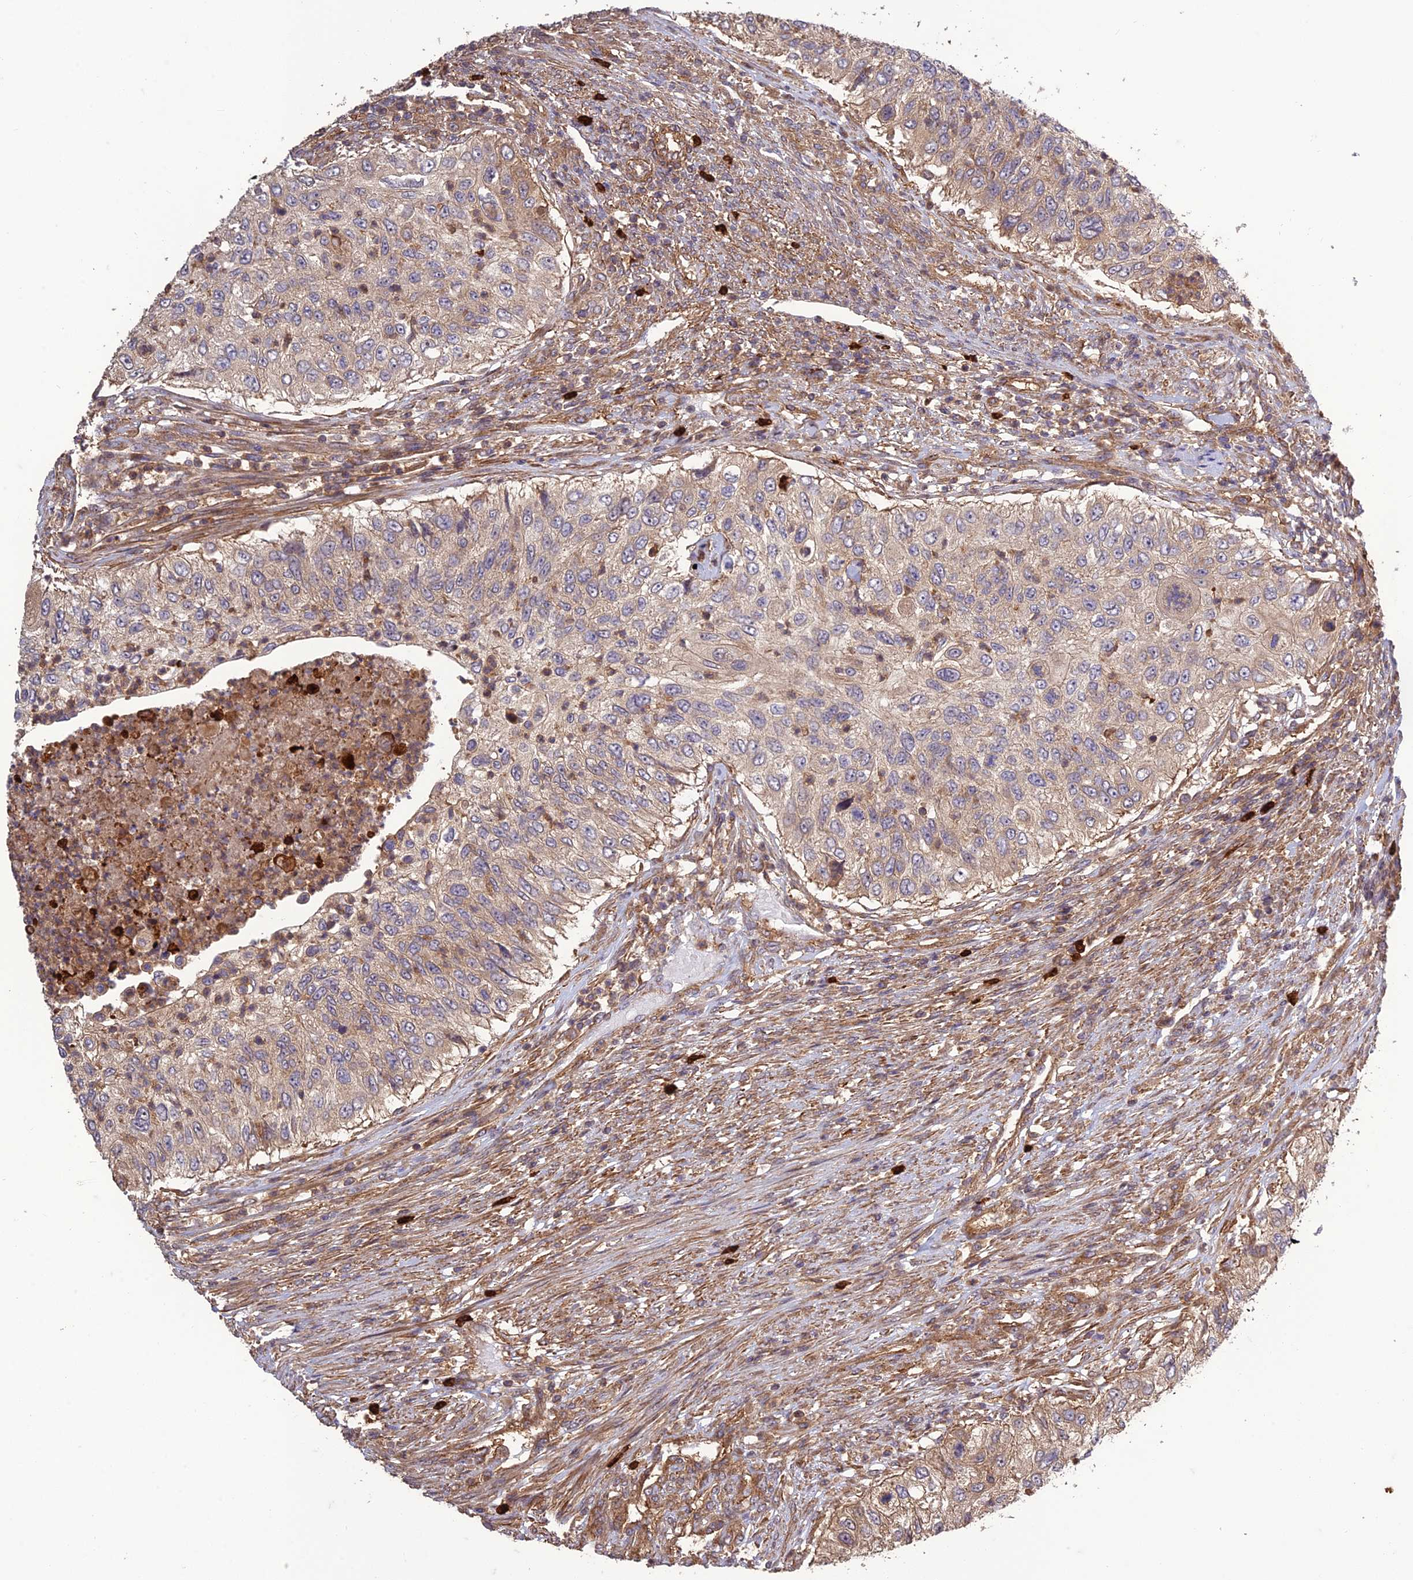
{"staining": {"intensity": "weak", "quantity": "25%-75%", "location": "cytoplasmic/membranous"}, "tissue": "urothelial cancer", "cell_type": "Tumor cells", "image_type": "cancer", "snomed": [{"axis": "morphology", "description": "Urothelial carcinoma, High grade"}, {"axis": "topography", "description": "Urinary bladder"}], "caption": "High-grade urothelial carcinoma stained for a protein (brown) shows weak cytoplasmic/membranous positive positivity in about 25%-75% of tumor cells.", "gene": "TMEM131L", "patient": {"sex": "female", "age": 60}}